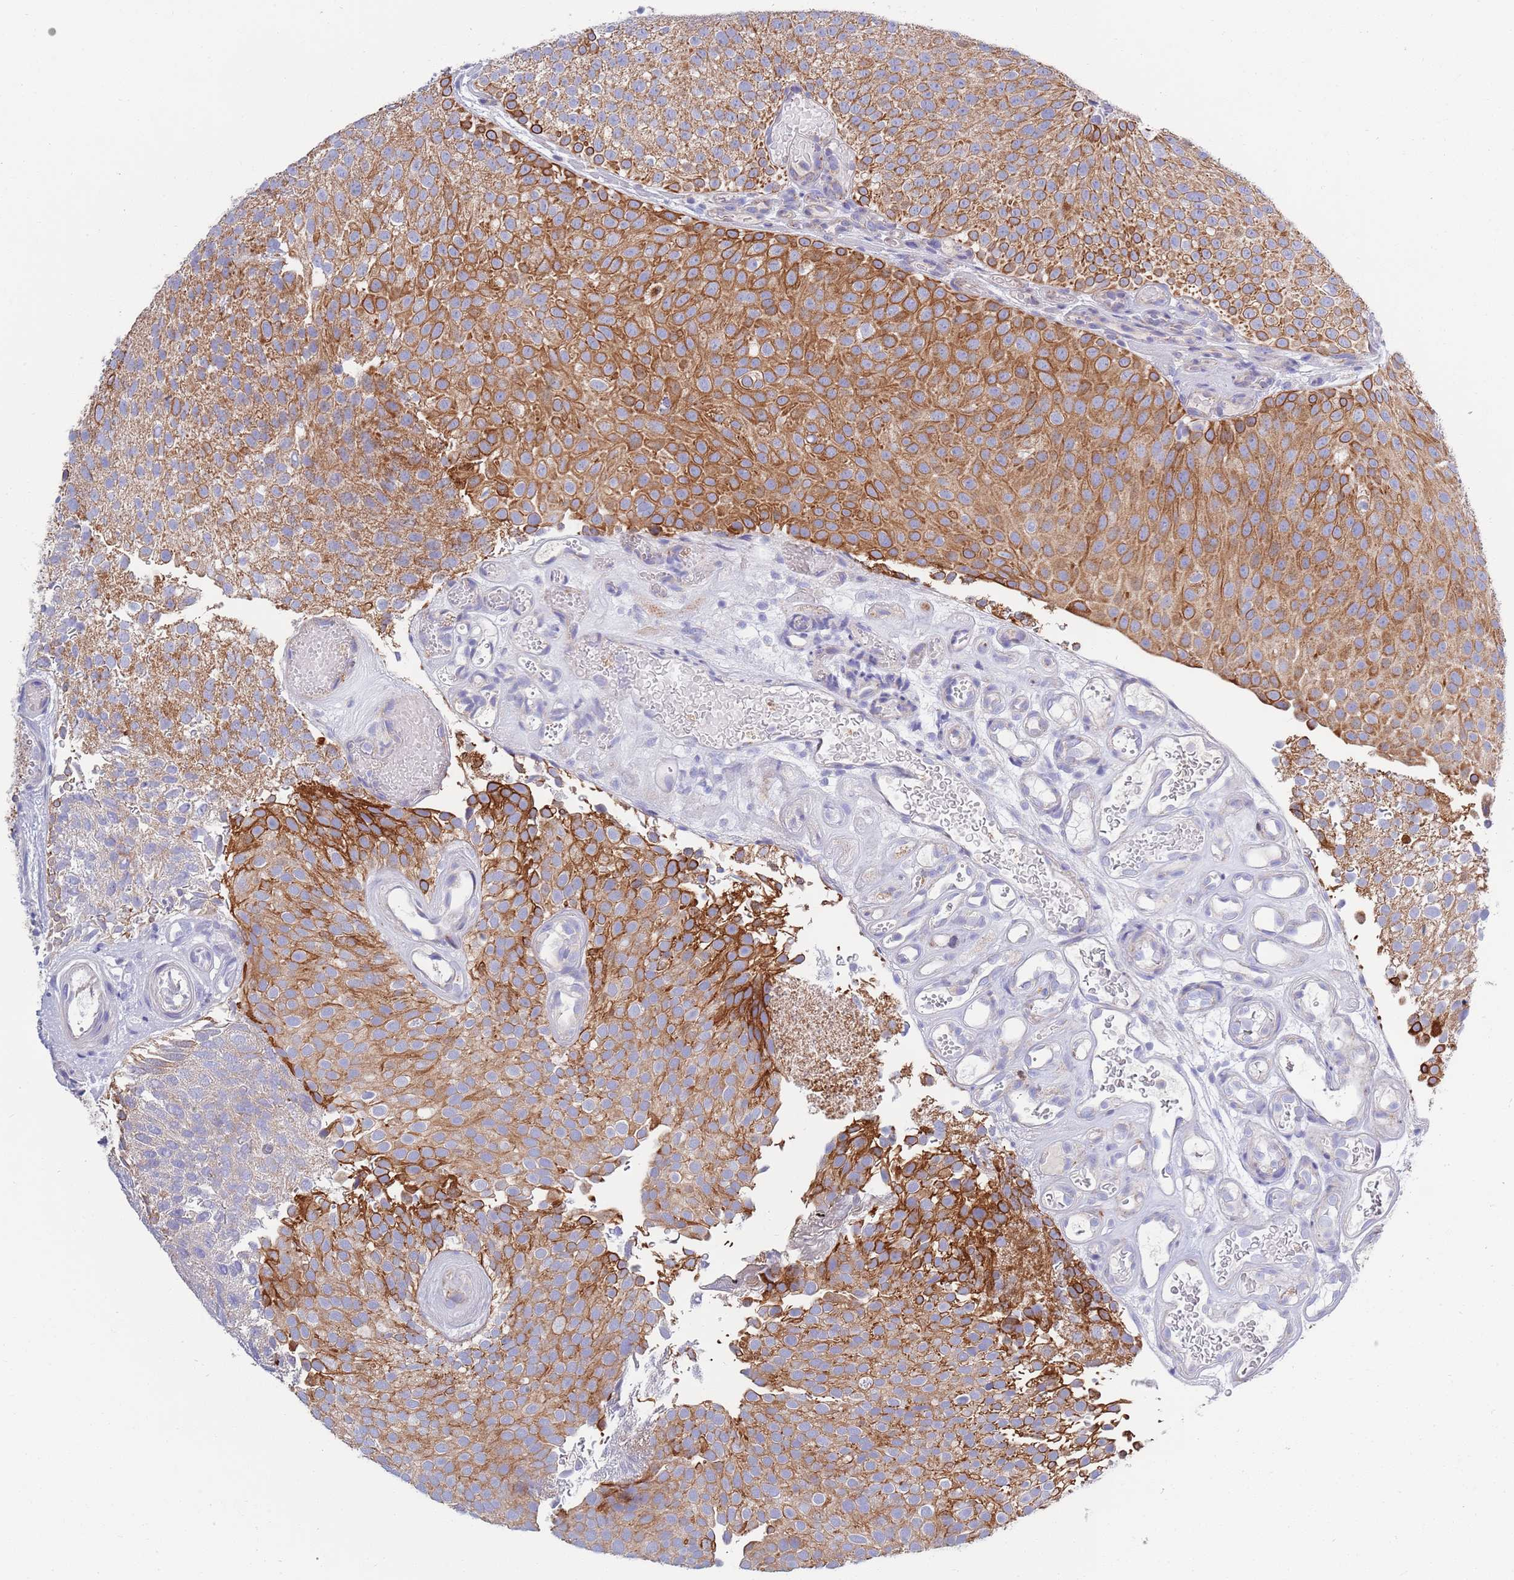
{"staining": {"intensity": "strong", "quantity": "25%-75%", "location": "cytoplasmic/membranous"}, "tissue": "urothelial cancer", "cell_type": "Tumor cells", "image_type": "cancer", "snomed": [{"axis": "morphology", "description": "Urothelial carcinoma, Low grade"}, {"axis": "topography", "description": "Urinary bladder"}], "caption": "Low-grade urothelial carcinoma stained with DAB (3,3'-diaminobenzidine) IHC demonstrates high levels of strong cytoplasmic/membranous staining in approximately 25%-75% of tumor cells.", "gene": "EMC8", "patient": {"sex": "male", "age": 78}}